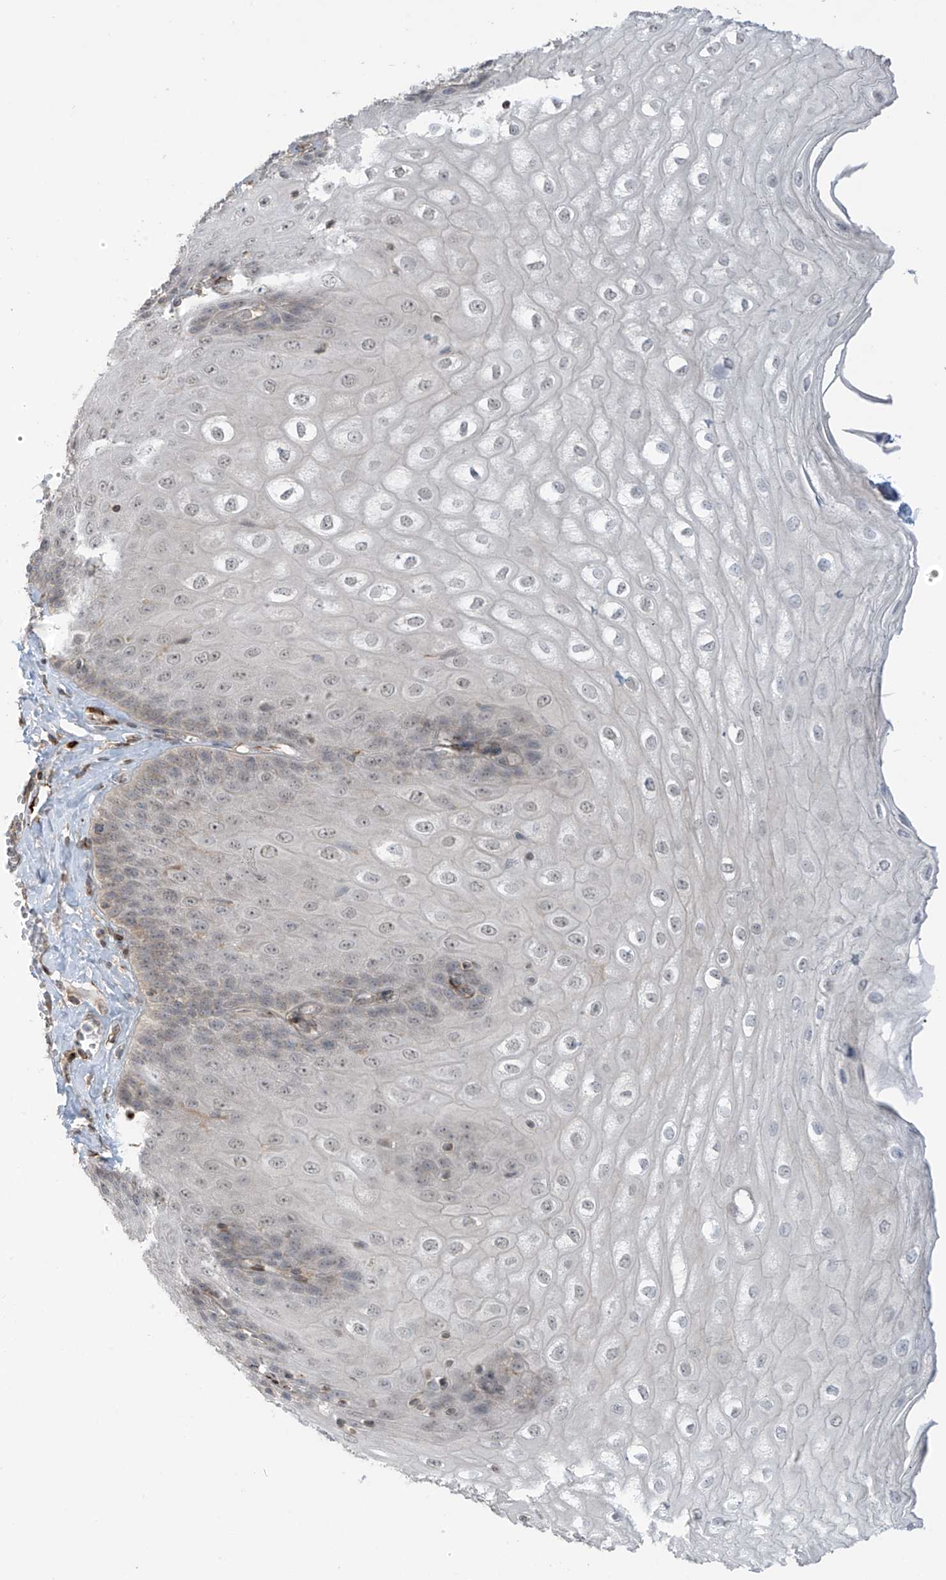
{"staining": {"intensity": "weak", "quantity": "<25%", "location": "cytoplasmic/membranous"}, "tissue": "esophagus", "cell_type": "Squamous epithelial cells", "image_type": "normal", "snomed": [{"axis": "morphology", "description": "Normal tissue, NOS"}, {"axis": "topography", "description": "Esophagus"}], "caption": "IHC histopathology image of unremarkable human esophagus stained for a protein (brown), which shows no positivity in squamous epithelial cells. (DAB immunohistochemistry (IHC), high magnification).", "gene": "HS6ST2", "patient": {"sex": "male", "age": 60}}